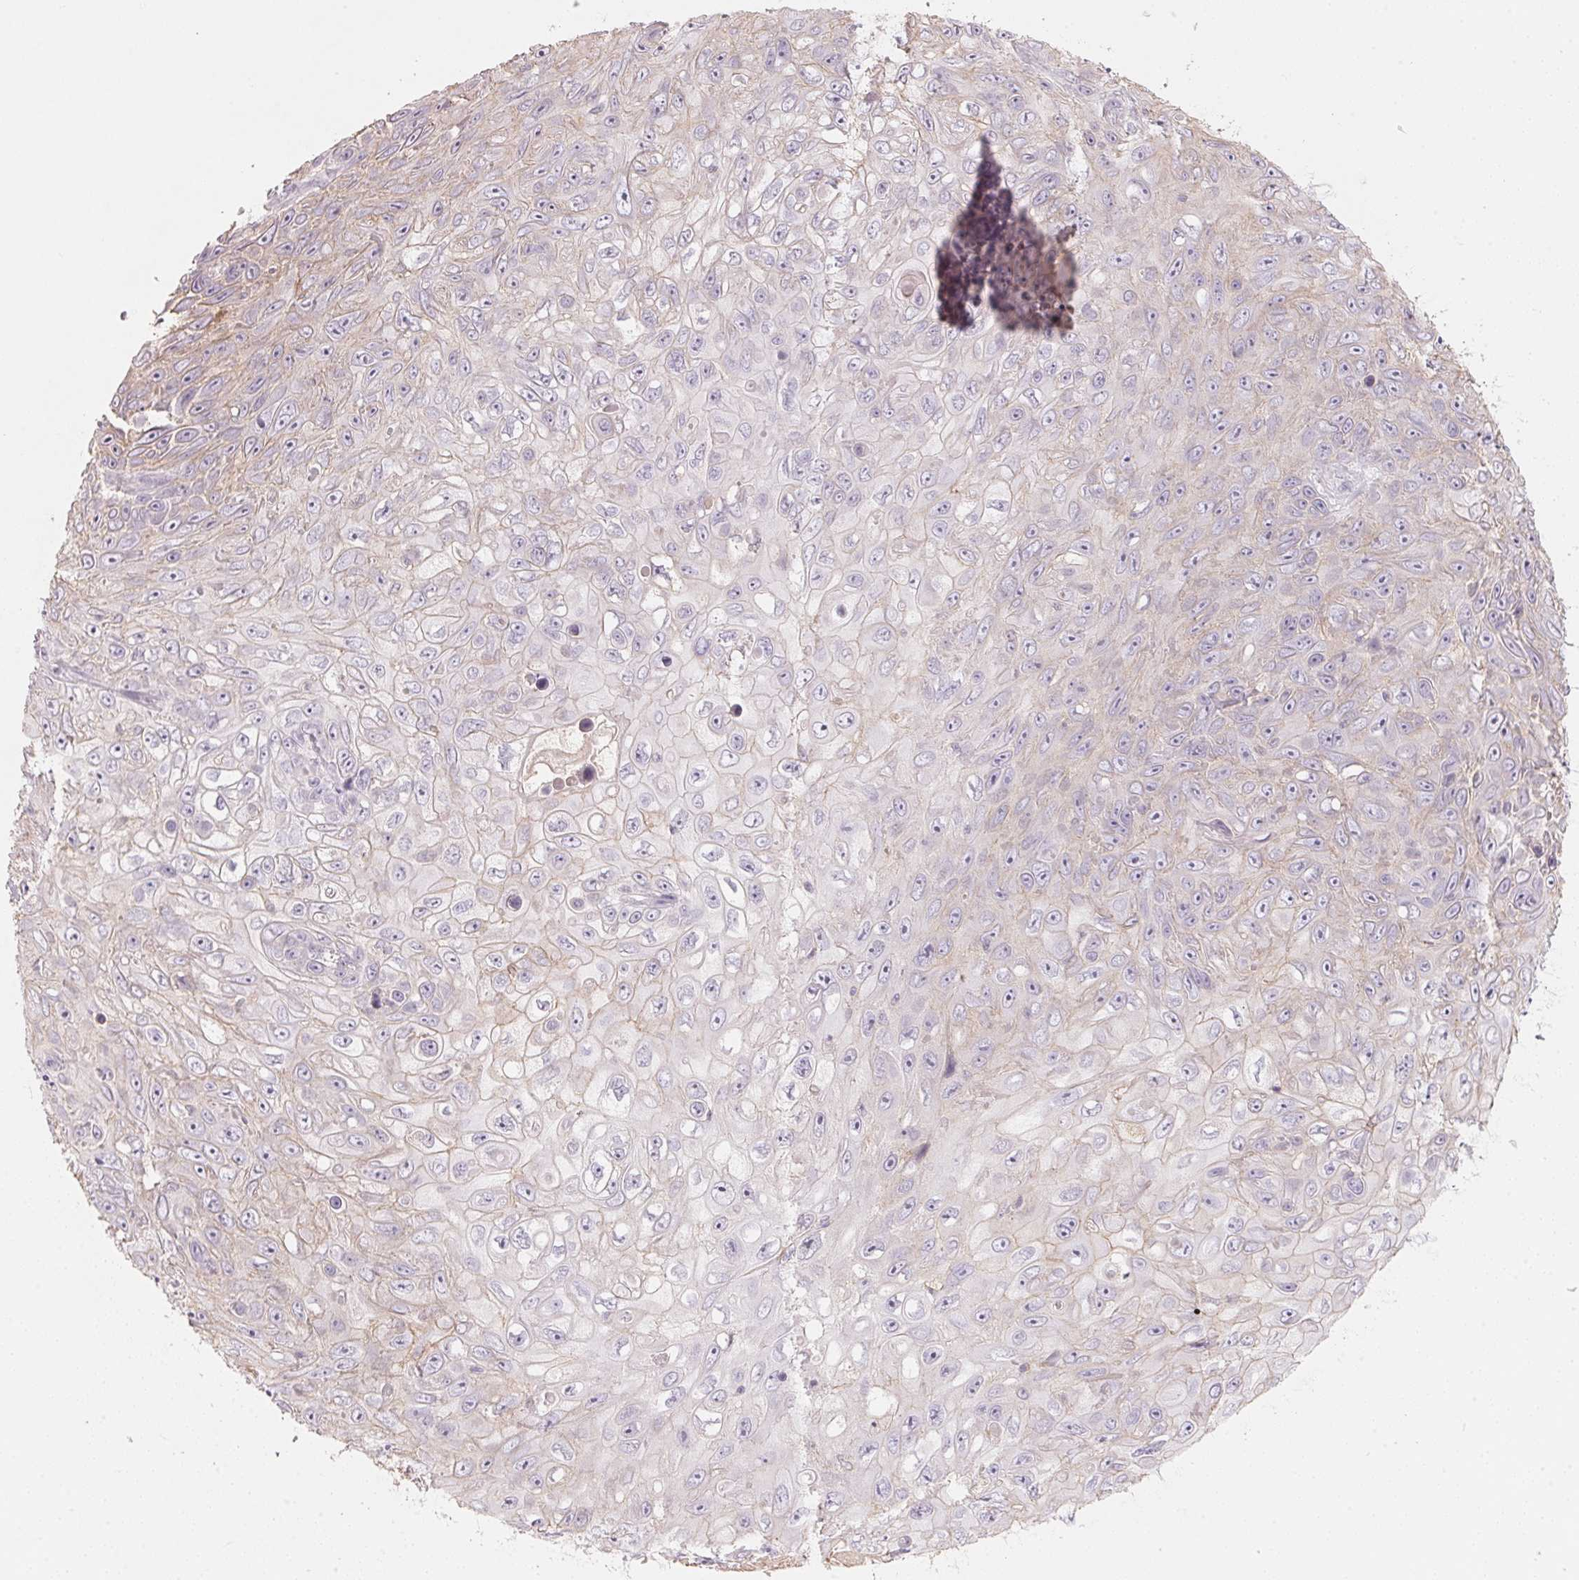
{"staining": {"intensity": "negative", "quantity": "none", "location": "none"}, "tissue": "skin cancer", "cell_type": "Tumor cells", "image_type": "cancer", "snomed": [{"axis": "morphology", "description": "Squamous cell carcinoma, NOS"}, {"axis": "topography", "description": "Skin"}], "caption": "There is no significant expression in tumor cells of skin cancer. The staining is performed using DAB (3,3'-diaminobenzidine) brown chromogen with nuclei counter-stained in using hematoxylin.", "gene": "TP53AIP1", "patient": {"sex": "male", "age": 82}}